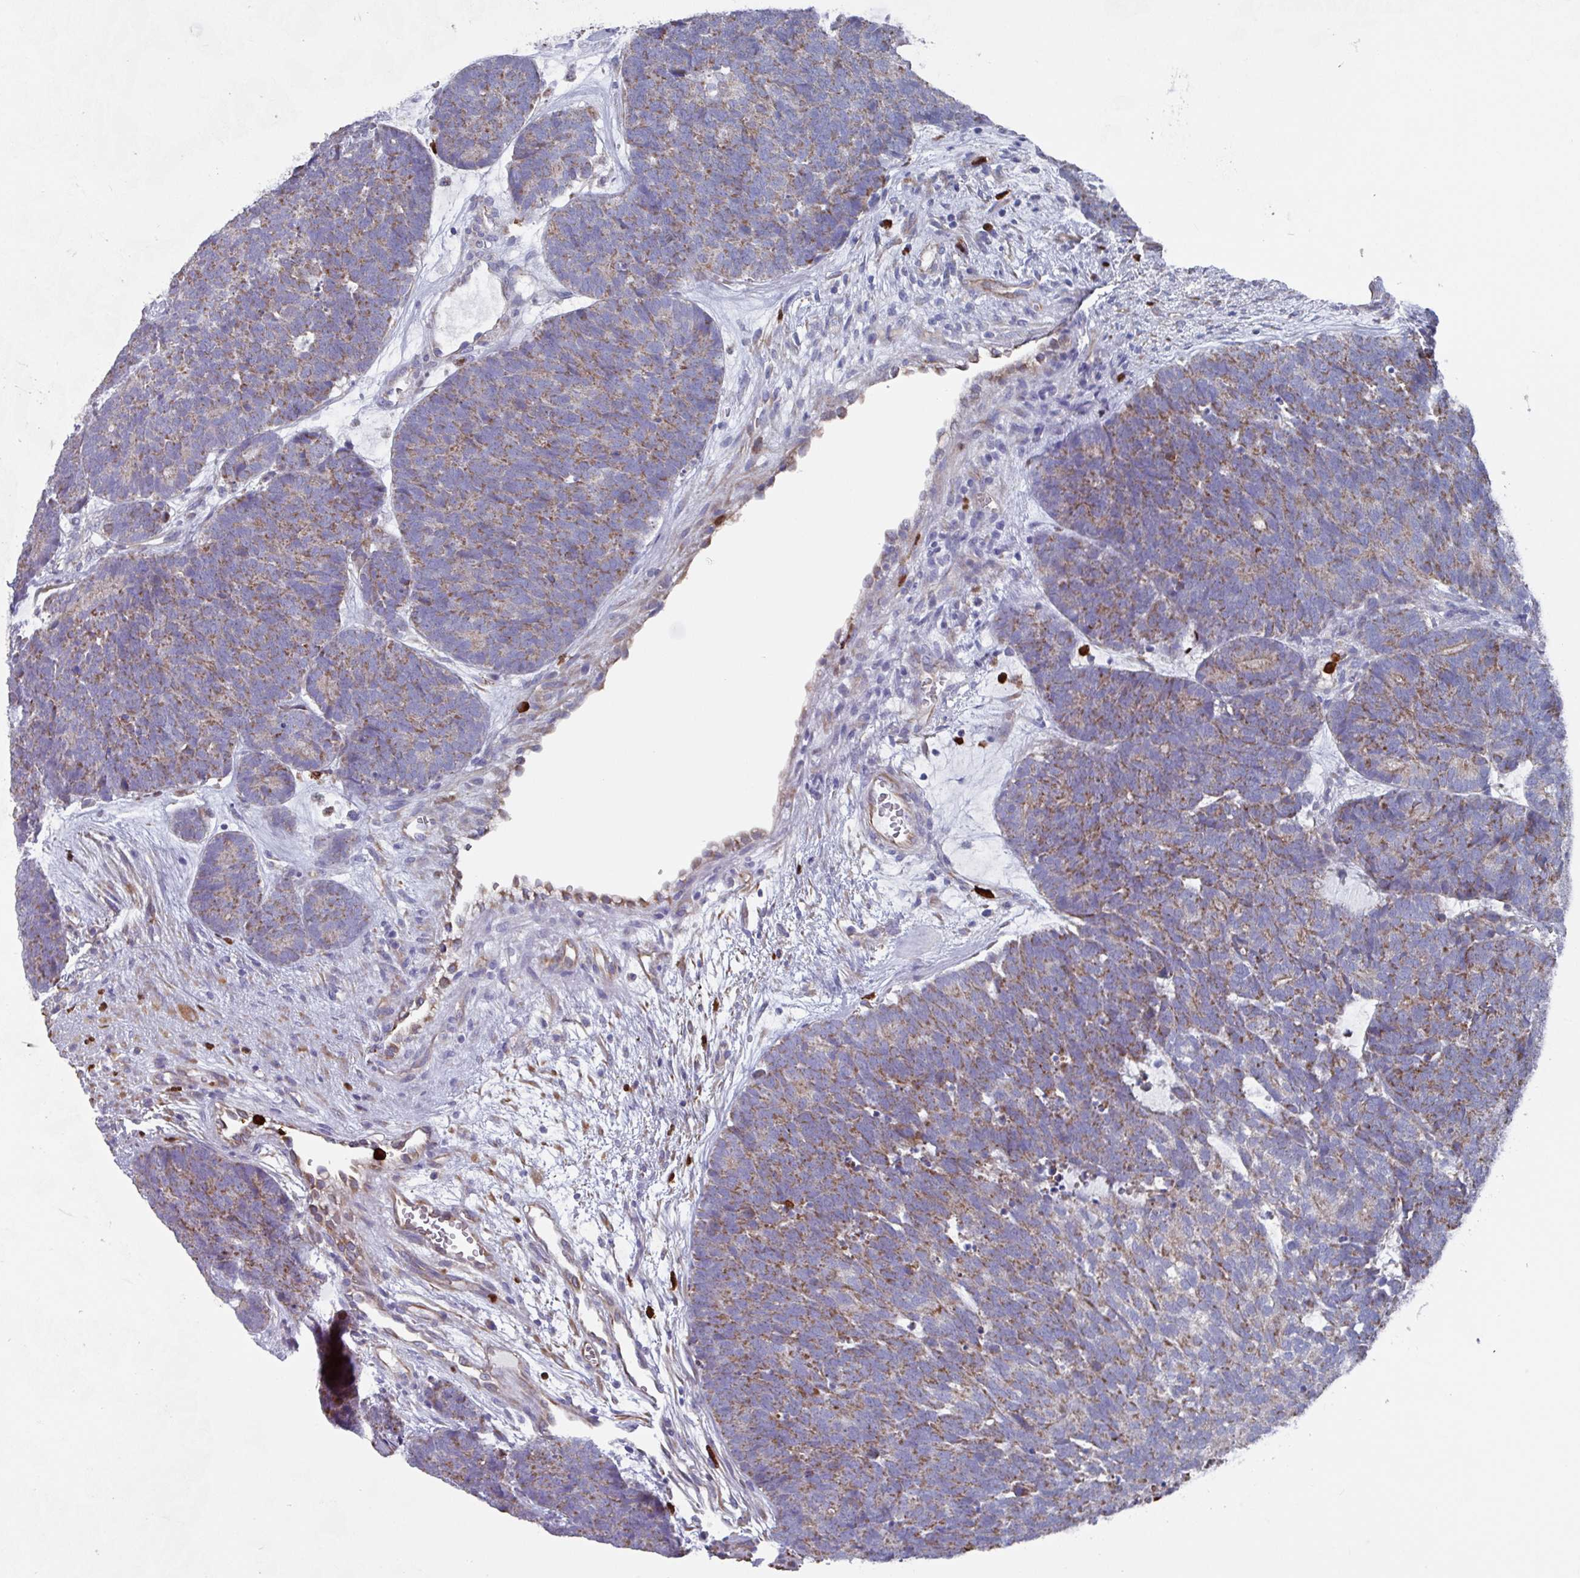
{"staining": {"intensity": "moderate", "quantity": ">75%", "location": "cytoplasmic/membranous"}, "tissue": "head and neck cancer", "cell_type": "Tumor cells", "image_type": "cancer", "snomed": [{"axis": "morphology", "description": "Adenocarcinoma, NOS"}, {"axis": "topography", "description": "Head-Neck"}], "caption": "This photomicrograph shows IHC staining of adenocarcinoma (head and neck), with medium moderate cytoplasmic/membranous expression in approximately >75% of tumor cells.", "gene": "UQCC2", "patient": {"sex": "female", "age": 81}}